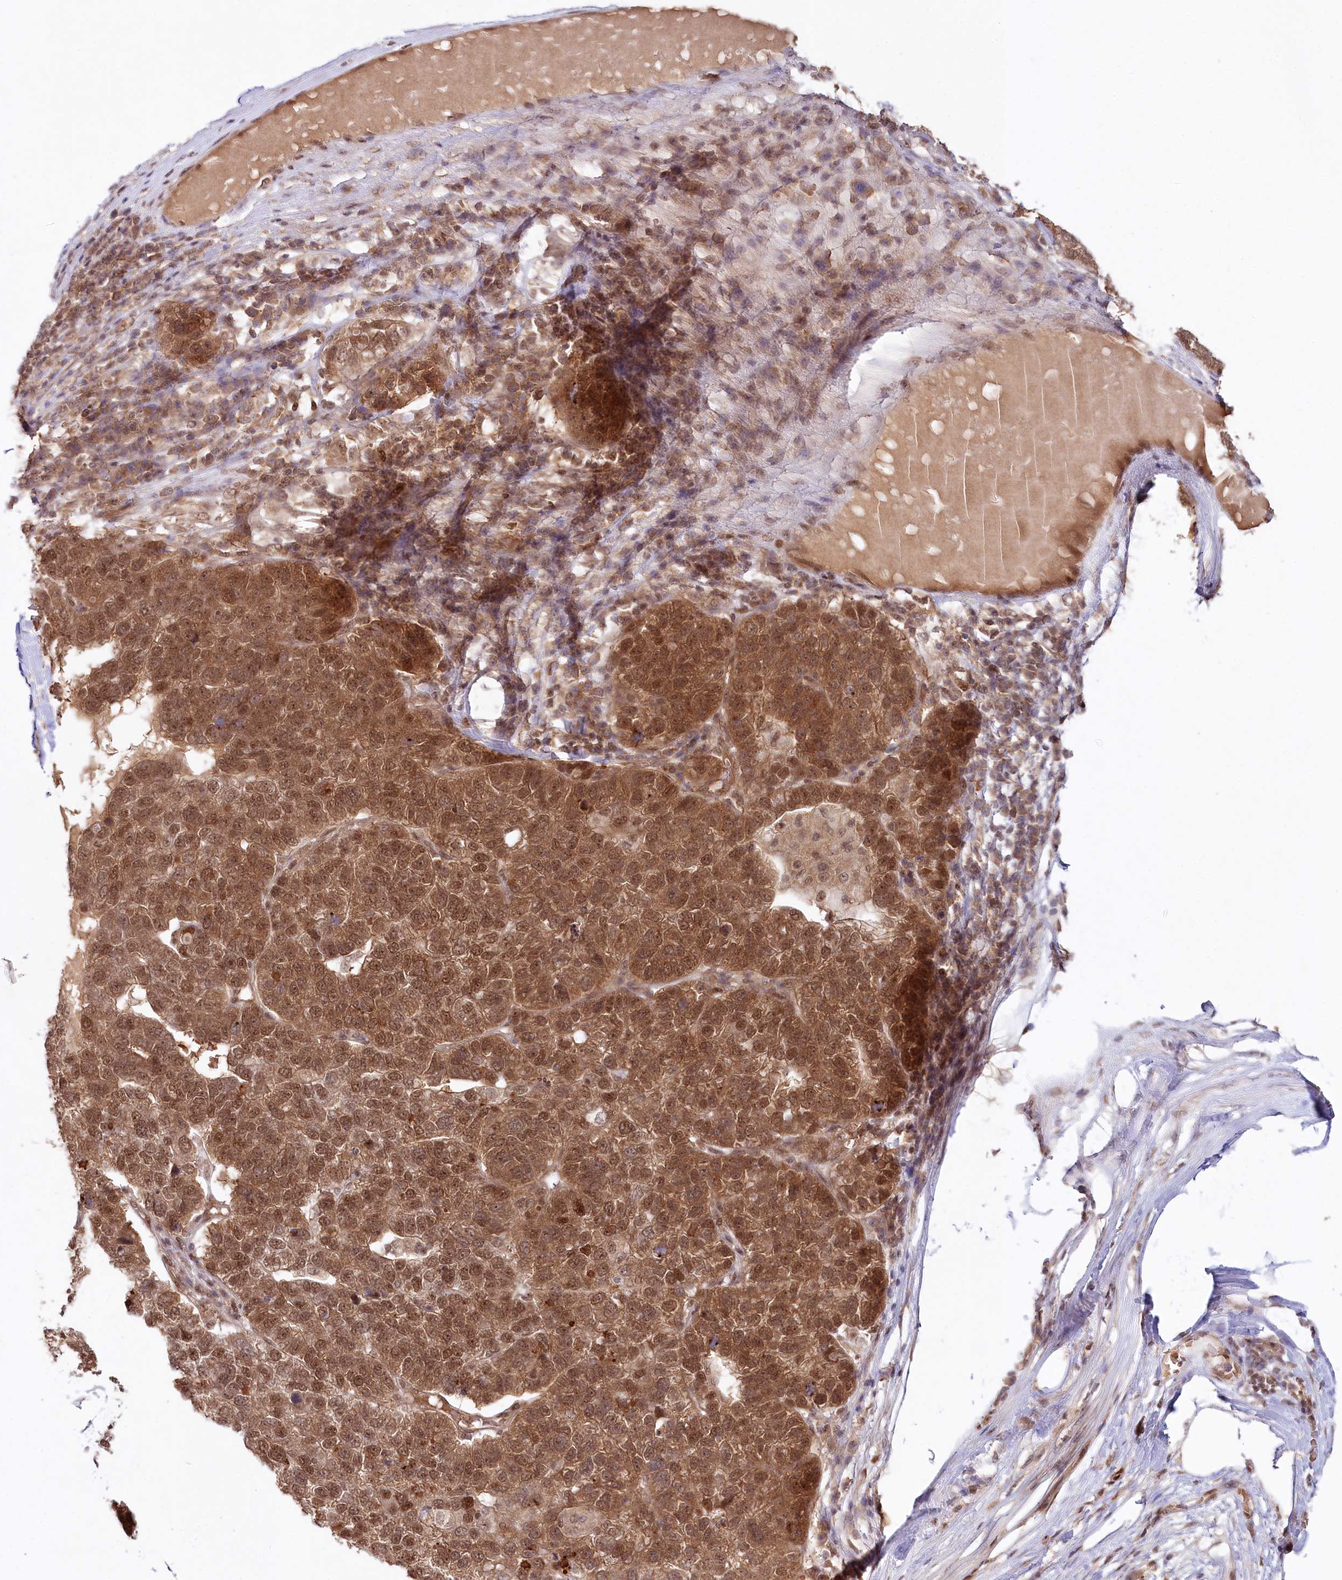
{"staining": {"intensity": "moderate", "quantity": ">75%", "location": "cytoplasmic/membranous,nuclear"}, "tissue": "pancreatic cancer", "cell_type": "Tumor cells", "image_type": "cancer", "snomed": [{"axis": "morphology", "description": "Adenocarcinoma, NOS"}, {"axis": "topography", "description": "Pancreas"}], "caption": "Pancreatic adenocarcinoma stained with DAB IHC reveals medium levels of moderate cytoplasmic/membranous and nuclear staining in approximately >75% of tumor cells. (IHC, brightfield microscopy, high magnification).", "gene": "CCDC65", "patient": {"sex": "female", "age": 61}}